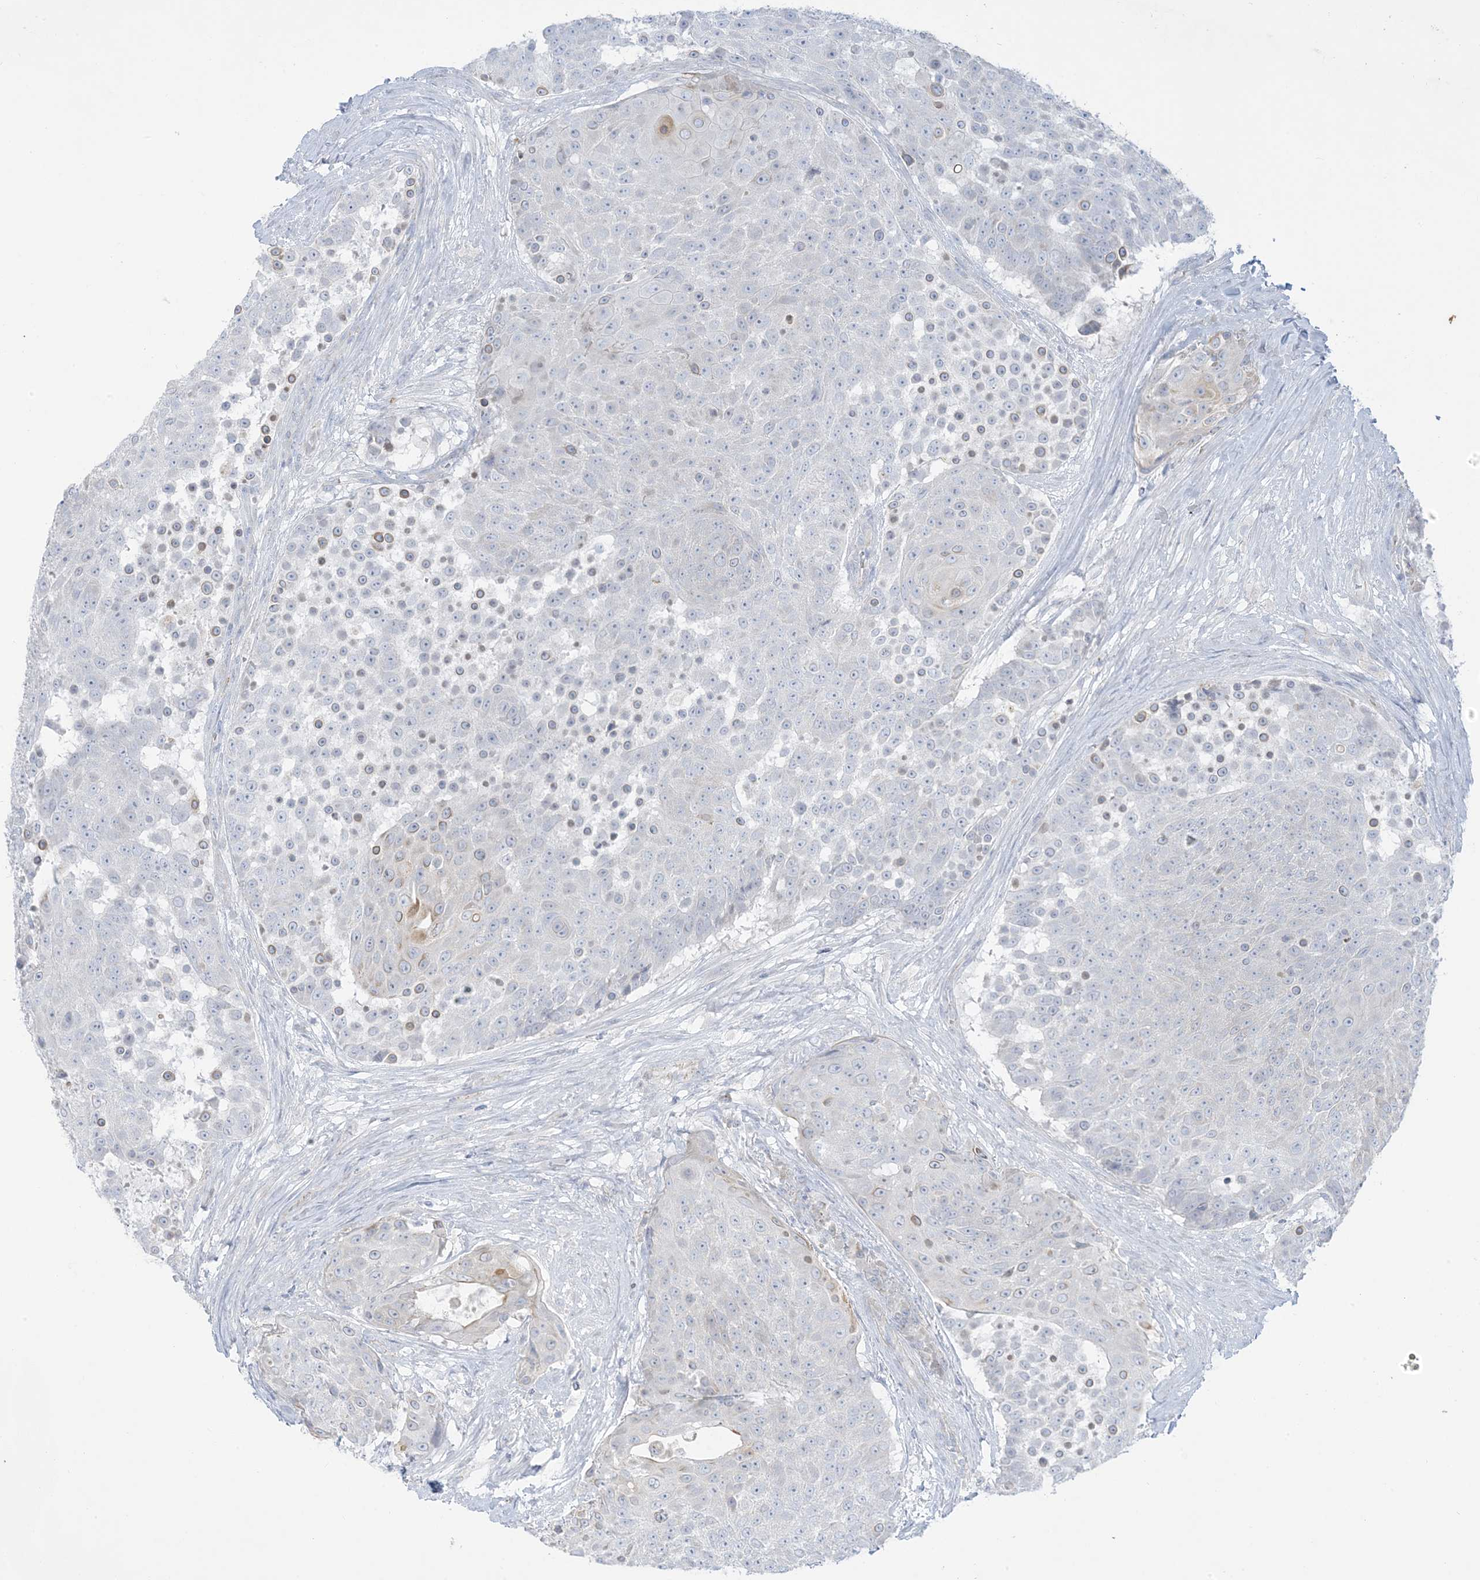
{"staining": {"intensity": "negative", "quantity": "none", "location": "none"}, "tissue": "urothelial cancer", "cell_type": "Tumor cells", "image_type": "cancer", "snomed": [{"axis": "morphology", "description": "Urothelial carcinoma, High grade"}, {"axis": "topography", "description": "Urinary bladder"}], "caption": "The photomicrograph exhibits no staining of tumor cells in urothelial cancer.", "gene": "XIRP2", "patient": {"sex": "female", "age": 63}}